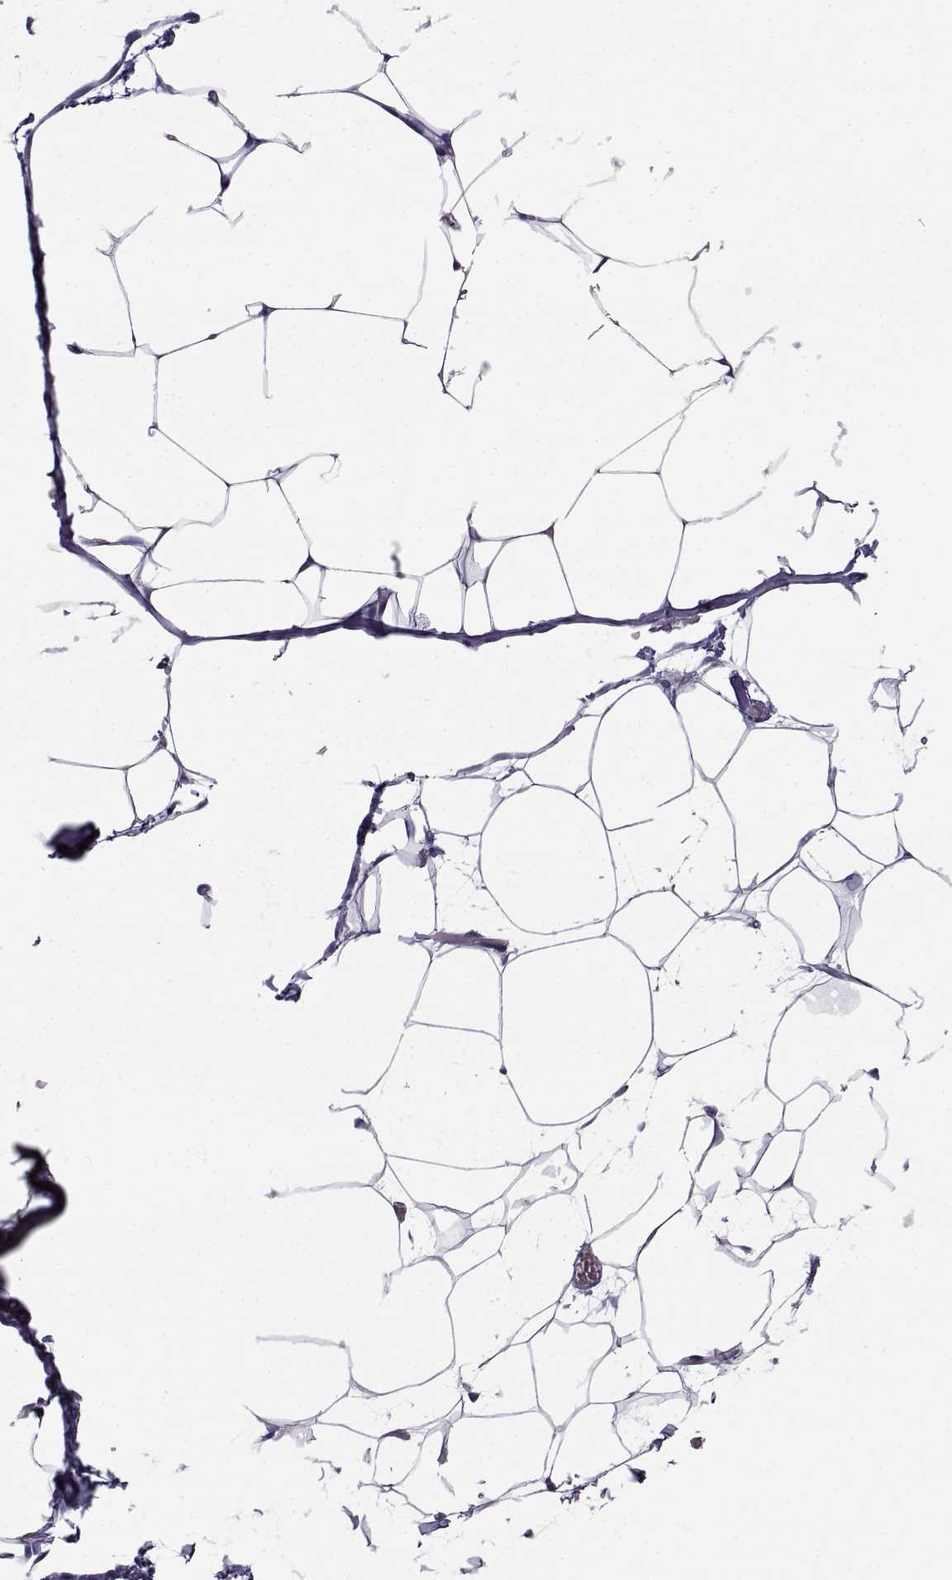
{"staining": {"intensity": "negative", "quantity": "none", "location": "none"}, "tissue": "adipose tissue", "cell_type": "Adipocytes", "image_type": "normal", "snomed": [{"axis": "morphology", "description": "Normal tissue, NOS"}, {"axis": "topography", "description": "Adipose tissue"}], "caption": "Adipocytes are negative for protein expression in benign human adipose tissue. The staining is performed using DAB brown chromogen with nuclei counter-stained in using hematoxylin.", "gene": "PCSK1N", "patient": {"sex": "male", "age": 57}}